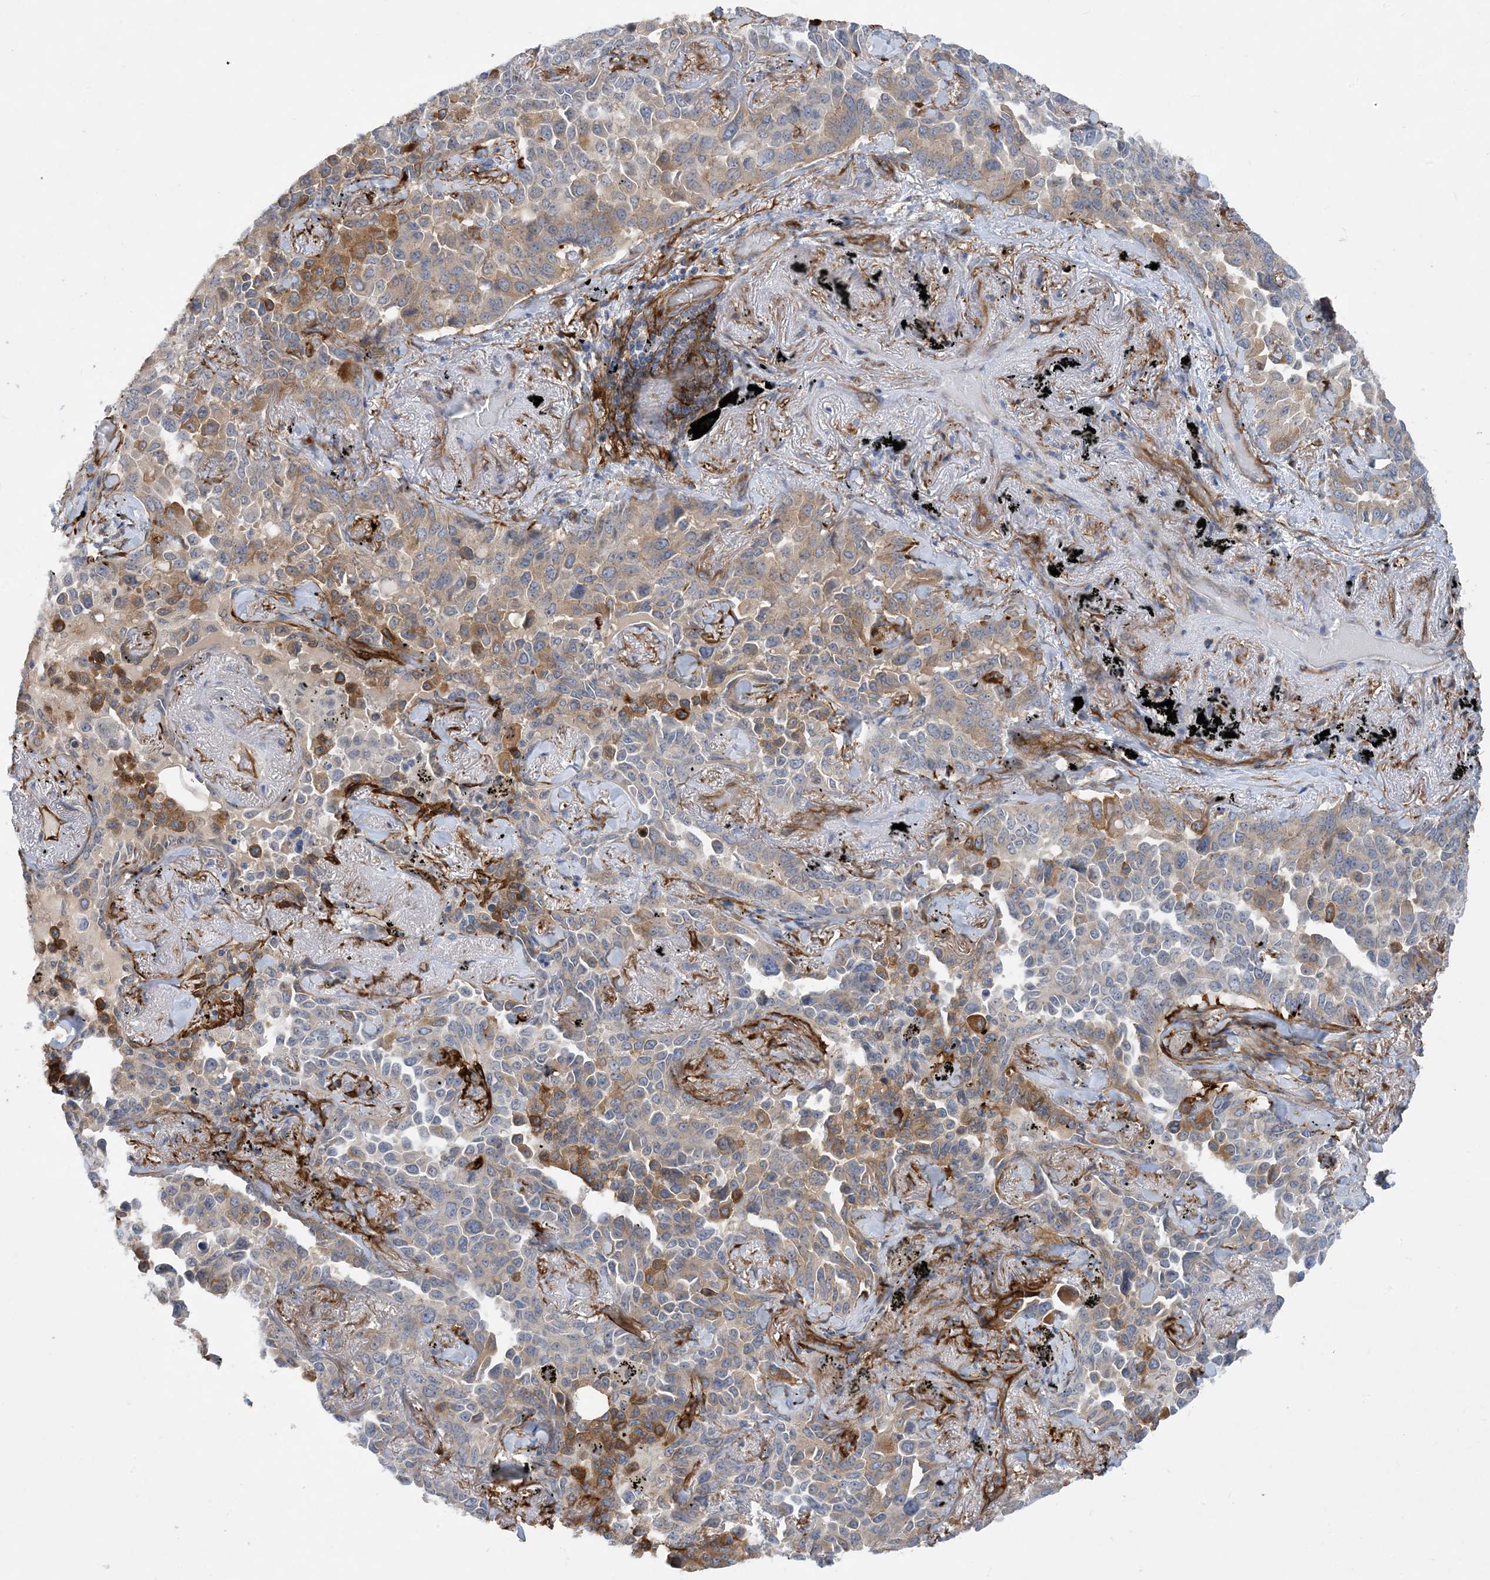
{"staining": {"intensity": "moderate", "quantity": "25%-75%", "location": "cytoplasmic/membranous"}, "tissue": "lung cancer", "cell_type": "Tumor cells", "image_type": "cancer", "snomed": [{"axis": "morphology", "description": "Adenocarcinoma, NOS"}, {"axis": "topography", "description": "Lung"}], "caption": "Adenocarcinoma (lung) stained with immunohistochemistry exhibits moderate cytoplasmic/membranous expression in about 25%-75% of tumor cells.", "gene": "EIF2A", "patient": {"sex": "female", "age": 67}}